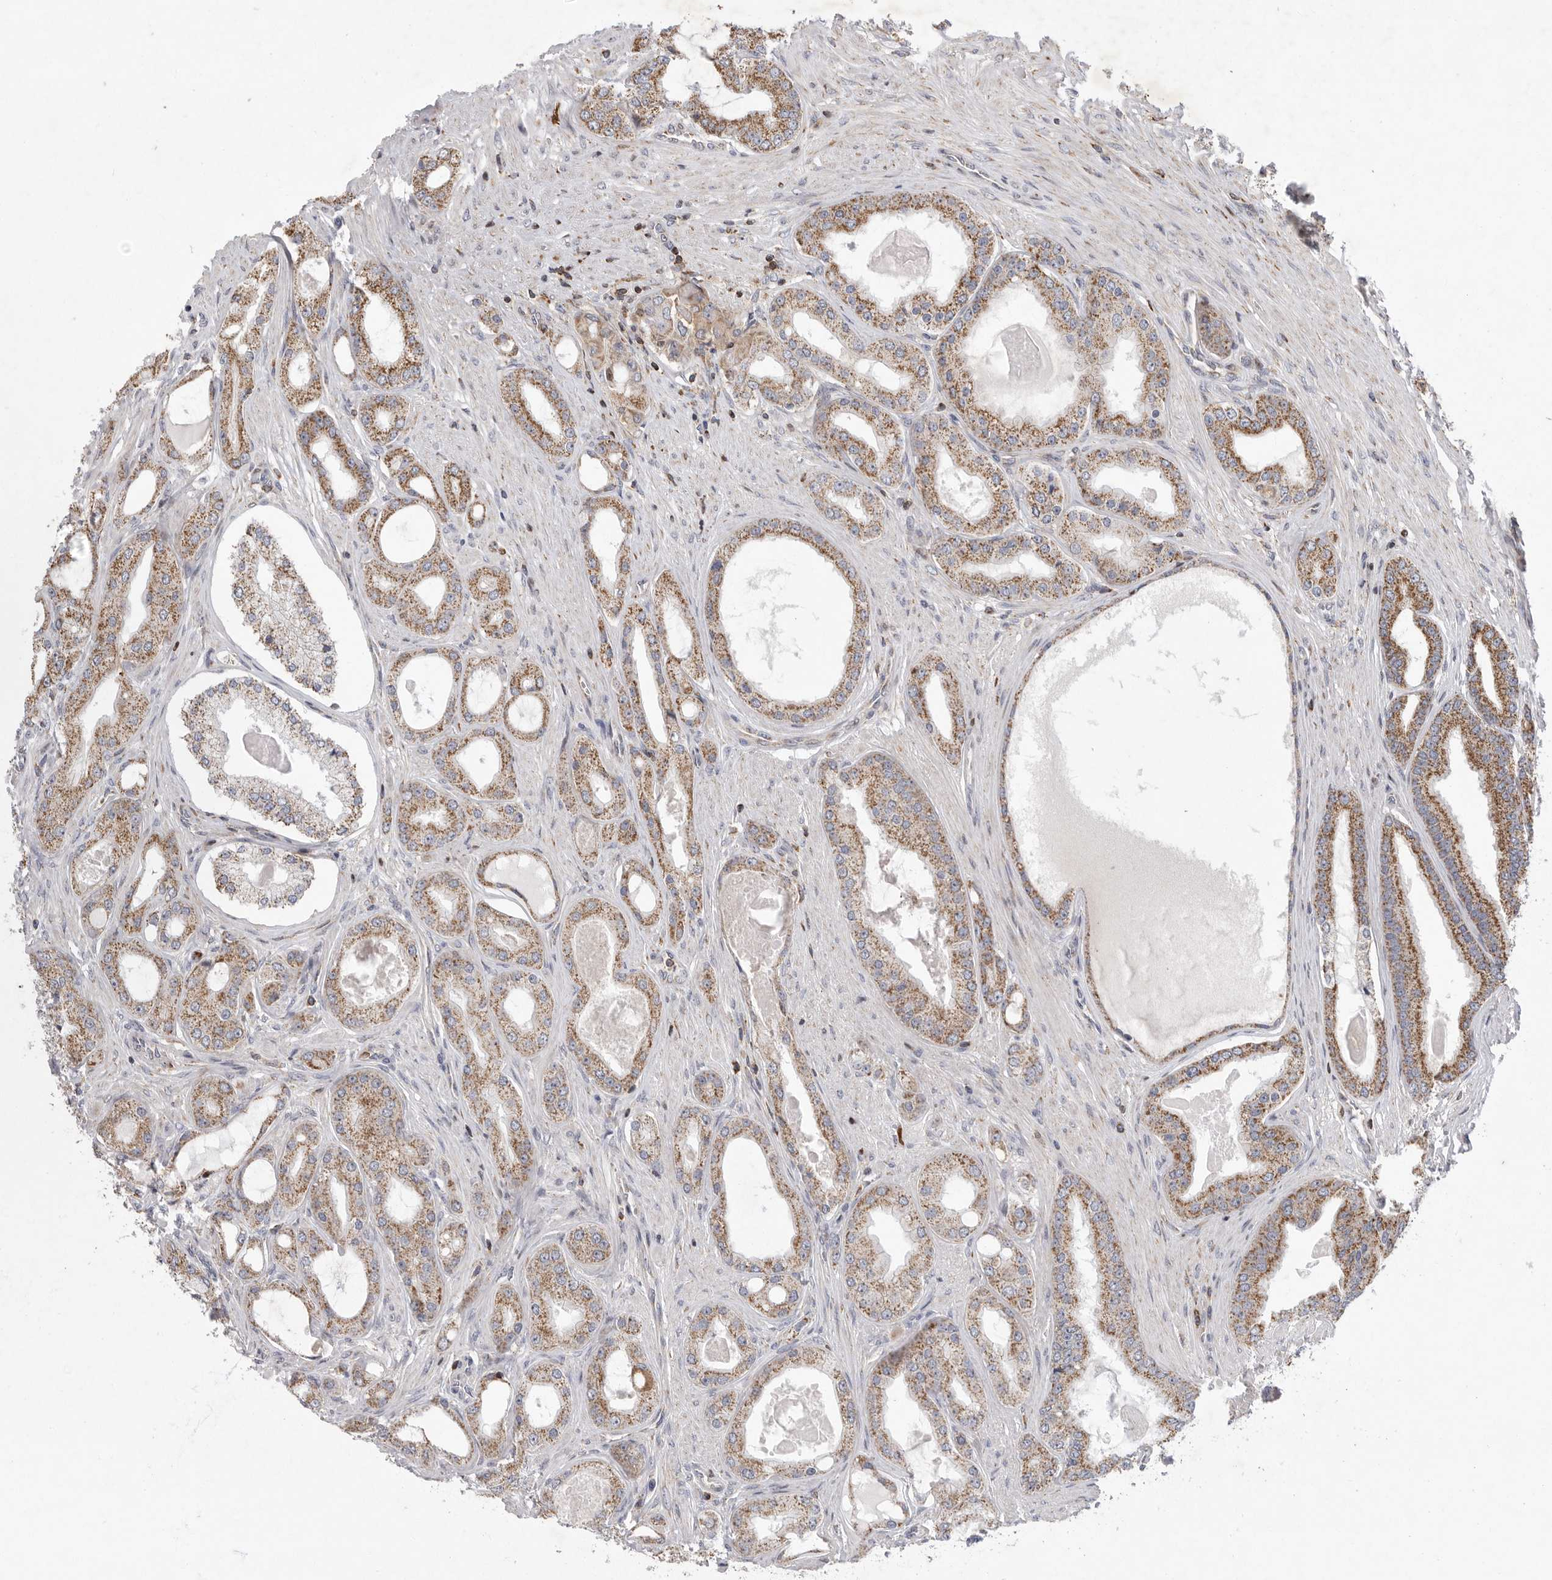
{"staining": {"intensity": "moderate", "quantity": ">75%", "location": "cytoplasmic/membranous"}, "tissue": "prostate cancer", "cell_type": "Tumor cells", "image_type": "cancer", "snomed": [{"axis": "morphology", "description": "Adenocarcinoma, High grade"}, {"axis": "topography", "description": "Prostate"}], "caption": "Immunohistochemical staining of adenocarcinoma (high-grade) (prostate) displays moderate cytoplasmic/membranous protein staining in approximately >75% of tumor cells. Nuclei are stained in blue.", "gene": "MPZL1", "patient": {"sex": "male", "age": 60}}